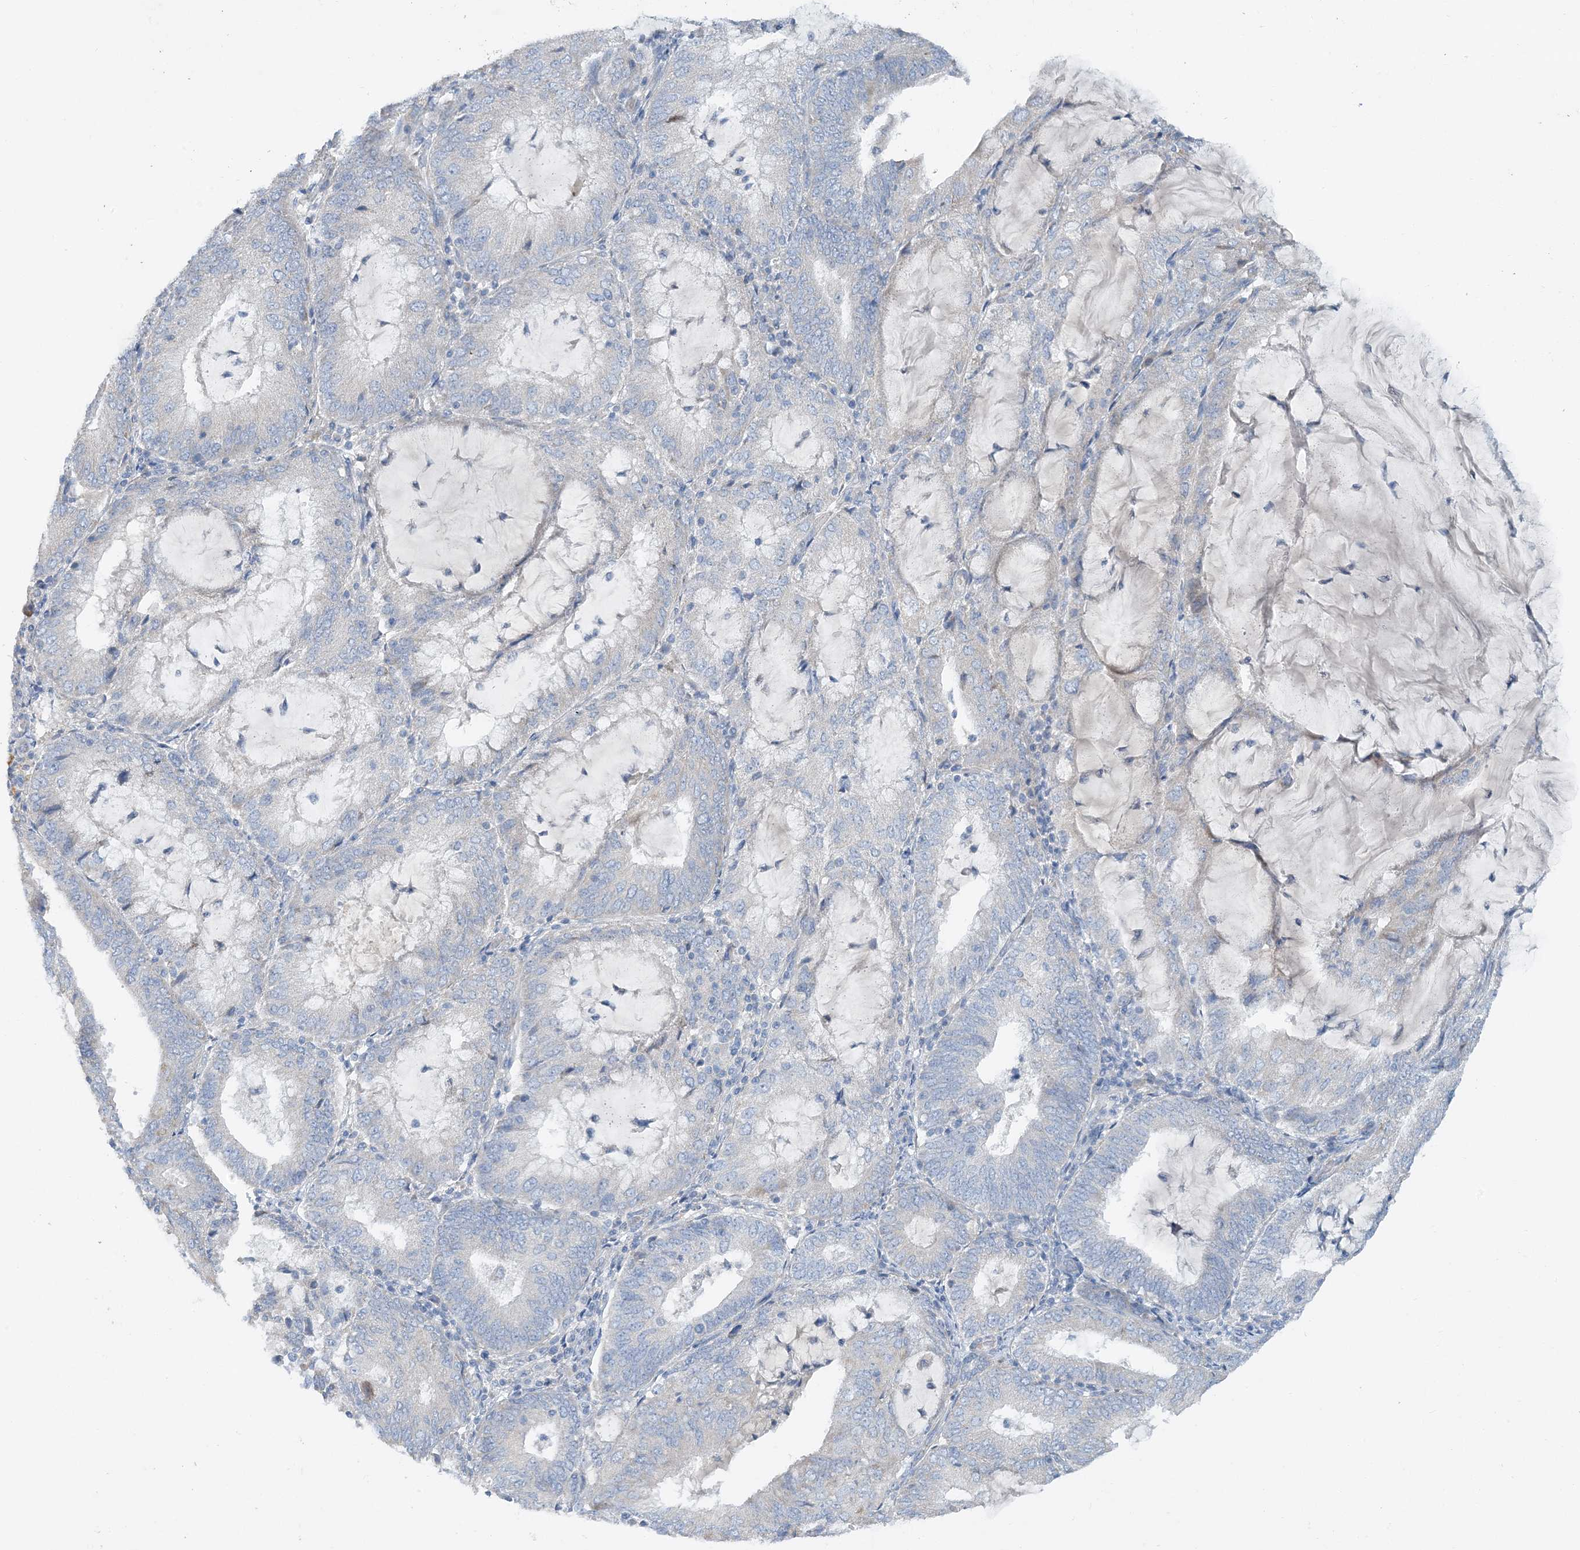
{"staining": {"intensity": "negative", "quantity": "none", "location": "none"}, "tissue": "endometrial cancer", "cell_type": "Tumor cells", "image_type": "cancer", "snomed": [{"axis": "morphology", "description": "Adenocarcinoma, NOS"}, {"axis": "topography", "description": "Endometrium"}], "caption": "Immunohistochemistry photomicrograph of neoplastic tissue: human endometrial adenocarcinoma stained with DAB (3,3'-diaminobenzidine) reveals no significant protein staining in tumor cells. (Brightfield microscopy of DAB immunohistochemistry (IHC) at high magnification).", "gene": "ZCCHC18", "patient": {"sex": "female", "age": 81}}